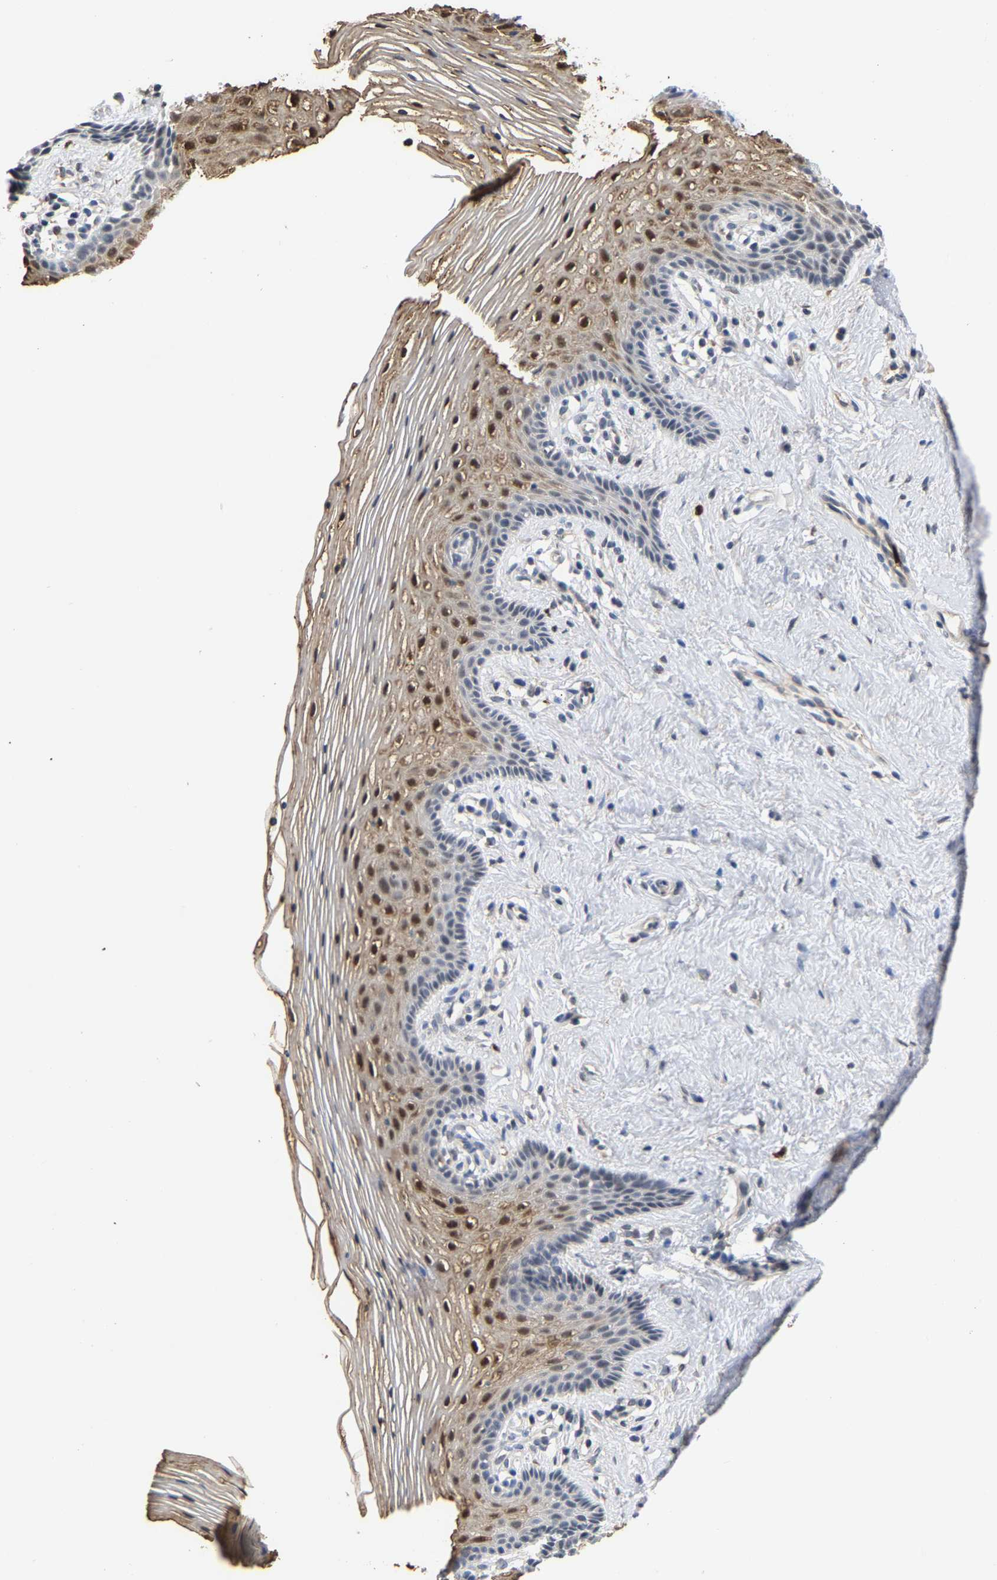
{"staining": {"intensity": "moderate", "quantity": "25%-75%", "location": "cytoplasmic/membranous,nuclear"}, "tissue": "vagina", "cell_type": "Squamous epithelial cells", "image_type": "normal", "snomed": [{"axis": "morphology", "description": "Normal tissue, NOS"}, {"axis": "topography", "description": "Vagina"}], "caption": "Vagina stained with IHC demonstrates moderate cytoplasmic/membranous,nuclear positivity in approximately 25%-75% of squamous epithelial cells. The staining was performed using DAB (3,3'-diaminobenzidine), with brown indicating positive protein expression. Nuclei are stained blue with hematoxylin.", "gene": "TDRD7", "patient": {"sex": "female", "age": 32}}